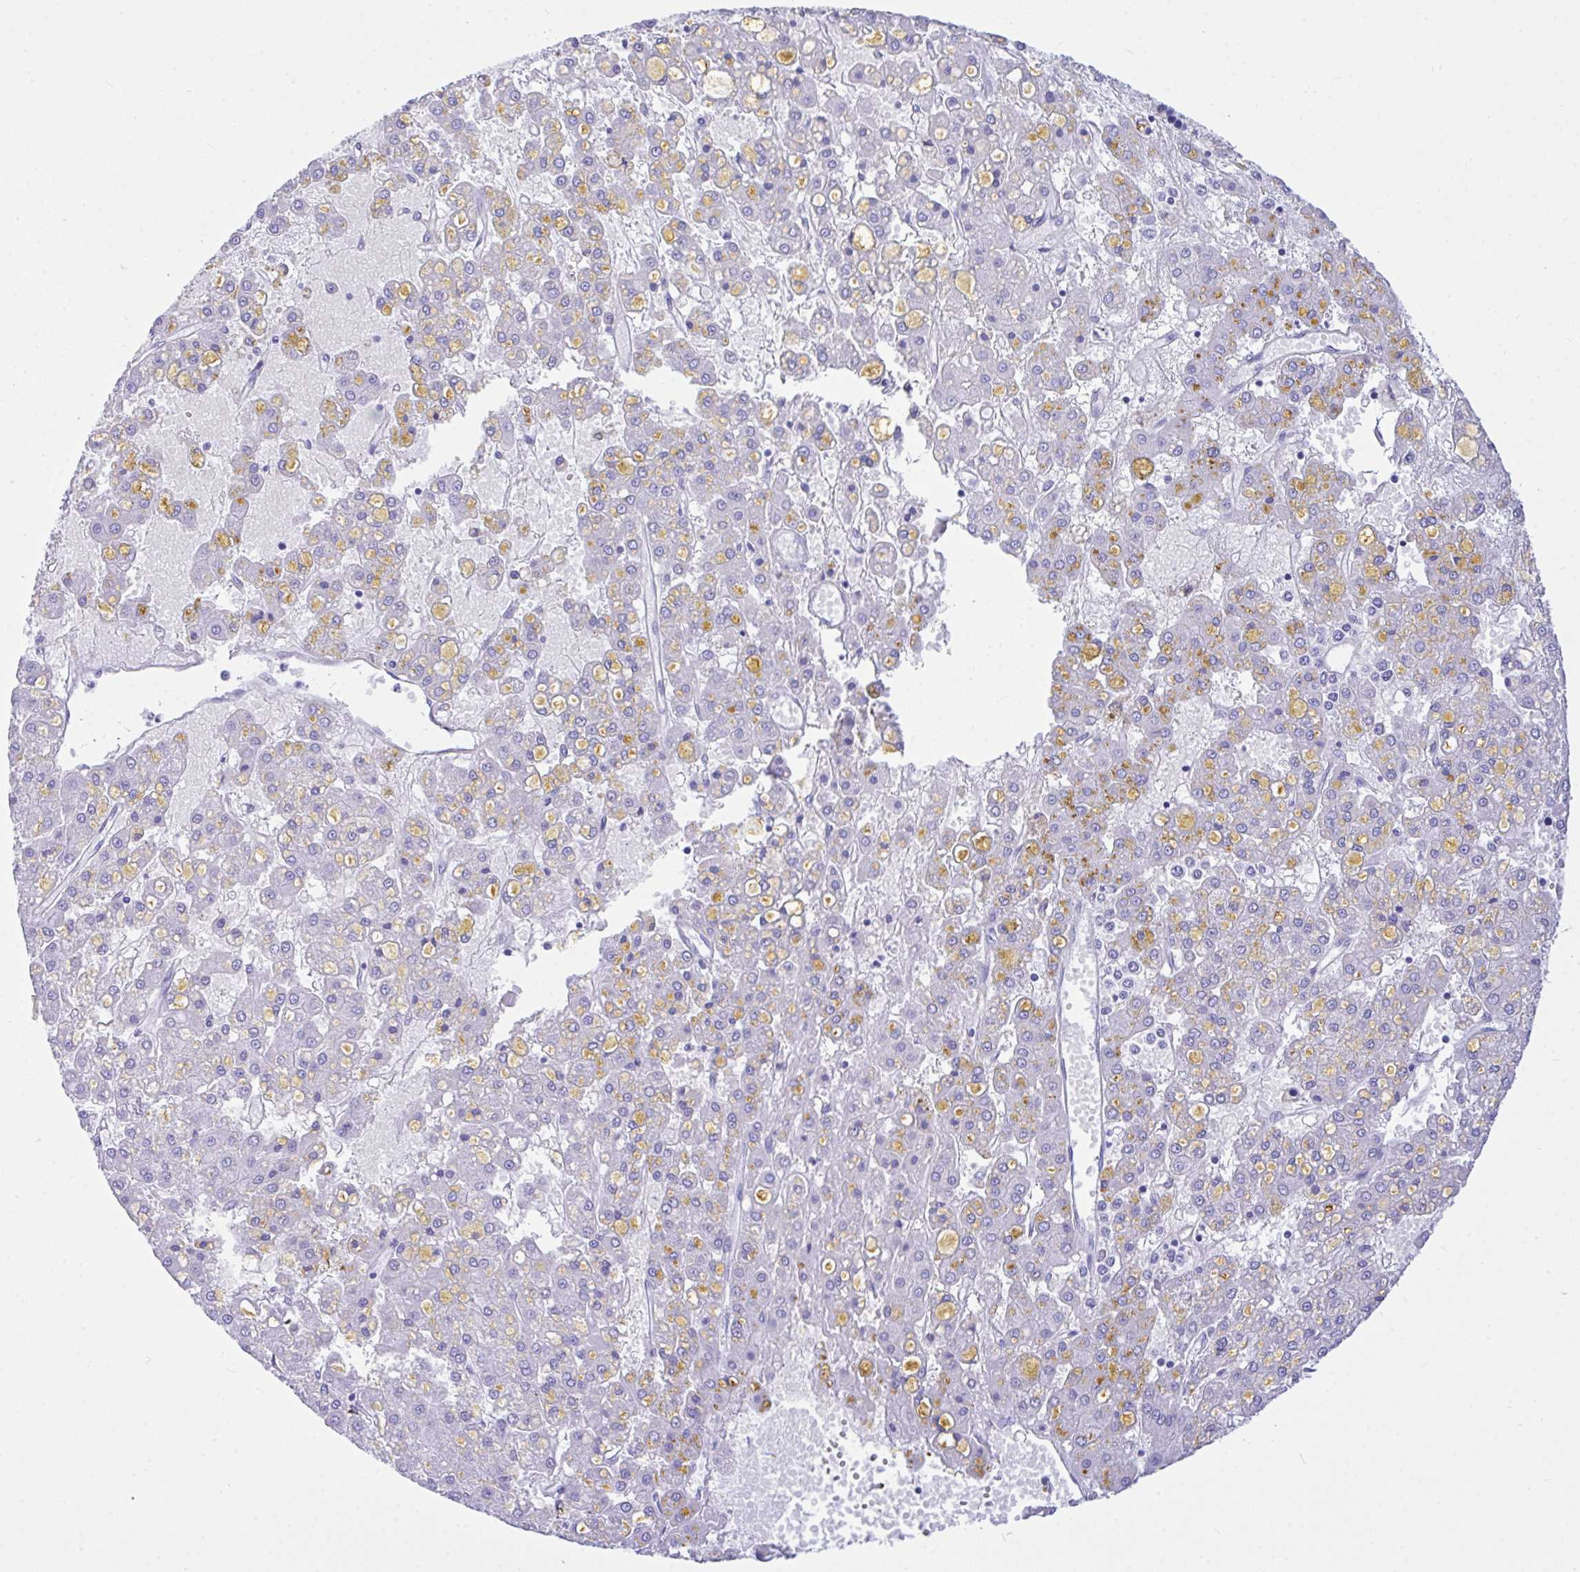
{"staining": {"intensity": "negative", "quantity": "none", "location": "none"}, "tissue": "liver cancer", "cell_type": "Tumor cells", "image_type": "cancer", "snomed": [{"axis": "morphology", "description": "Carcinoma, Hepatocellular, NOS"}, {"axis": "topography", "description": "Liver"}], "caption": "Immunohistochemical staining of human hepatocellular carcinoma (liver) displays no significant expression in tumor cells. (IHC, brightfield microscopy, high magnification).", "gene": "BEST4", "patient": {"sex": "male", "age": 67}}